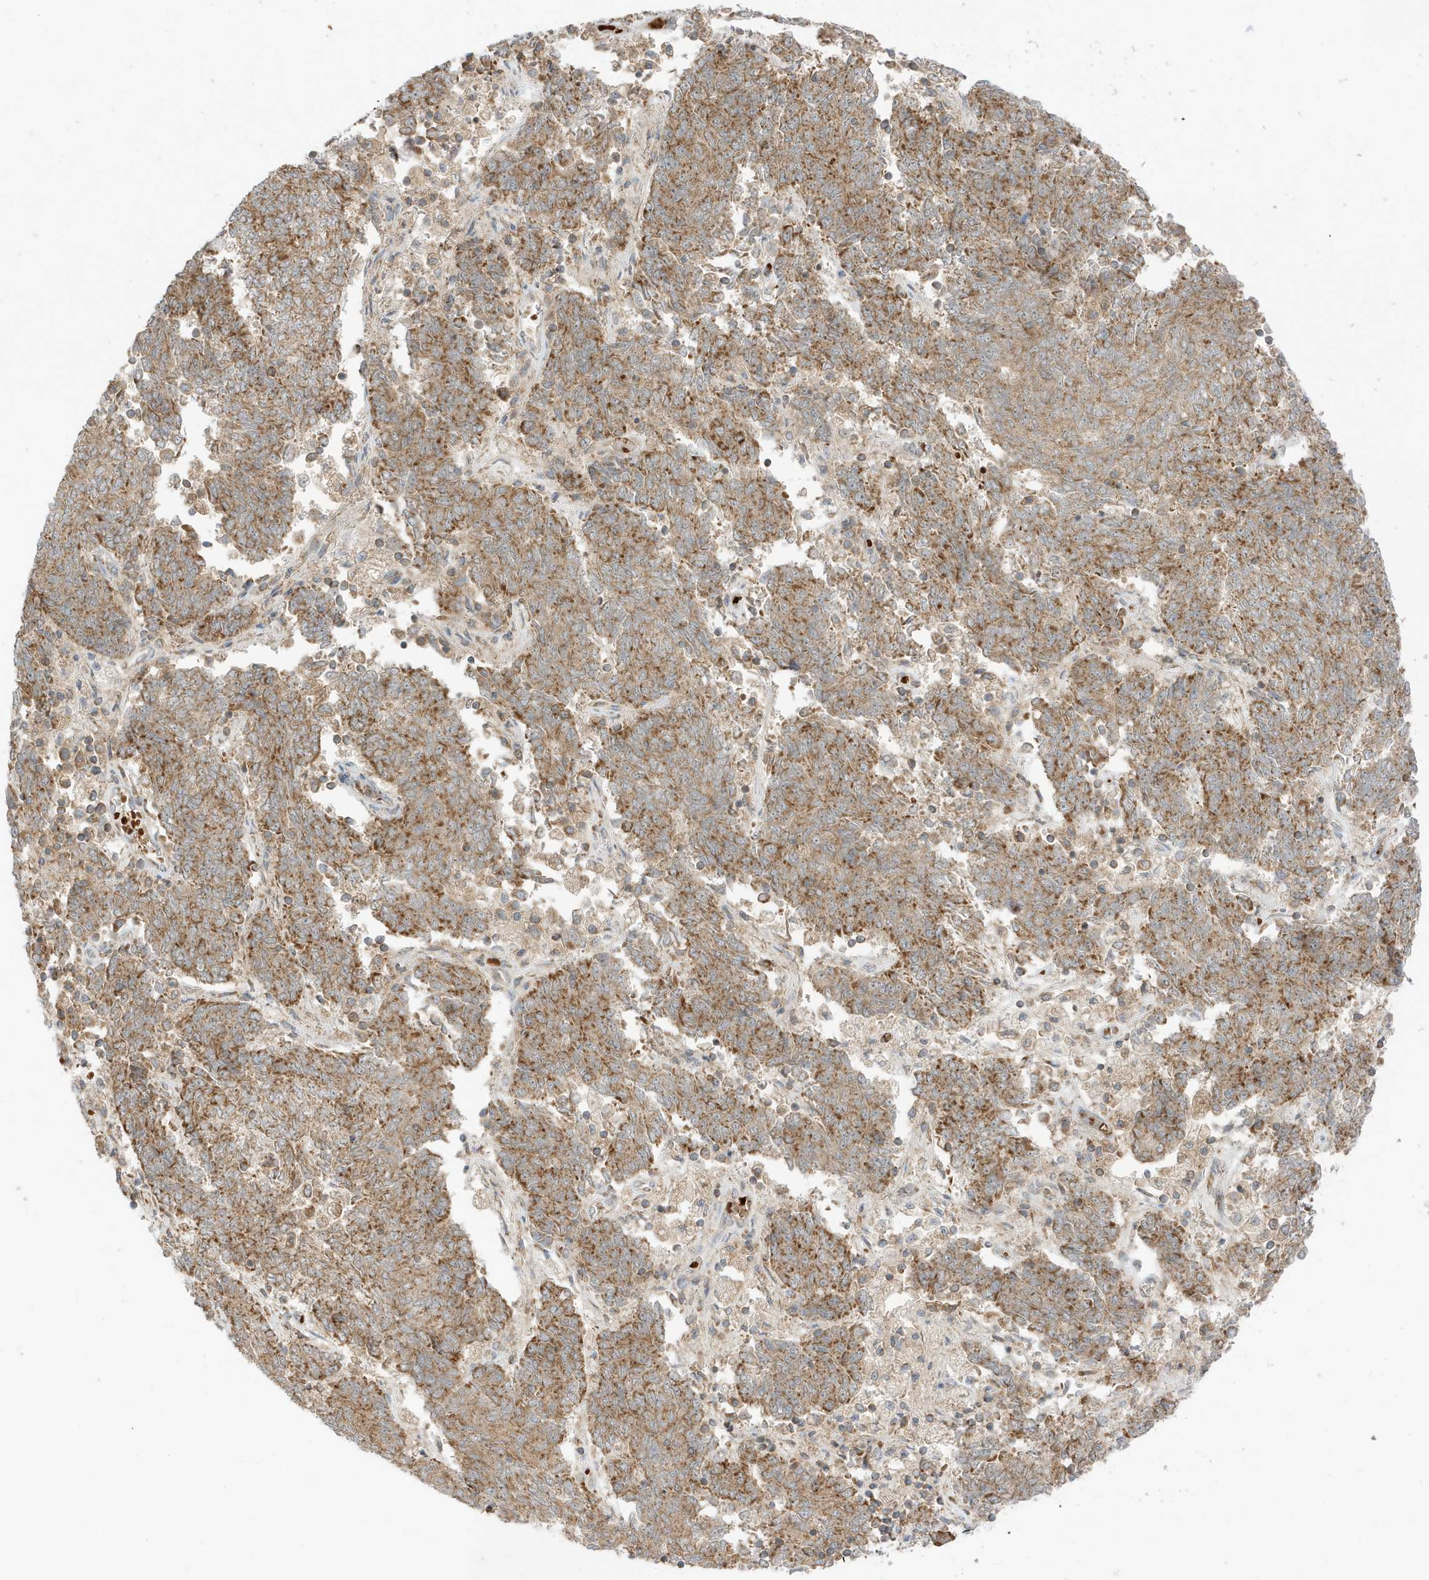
{"staining": {"intensity": "moderate", "quantity": ">75%", "location": "cytoplasmic/membranous"}, "tissue": "endometrial cancer", "cell_type": "Tumor cells", "image_type": "cancer", "snomed": [{"axis": "morphology", "description": "Adenocarcinoma, NOS"}, {"axis": "topography", "description": "Endometrium"}], "caption": "Immunohistochemical staining of endometrial adenocarcinoma displays medium levels of moderate cytoplasmic/membranous staining in approximately >75% of tumor cells. (Stains: DAB (3,3'-diaminobenzidine) in brown, nuclei in blue, Microscopy: brightfield microscopy at high magnification).", "gene": "NPPC", "patient": {"sex": "female", "age": 80}}